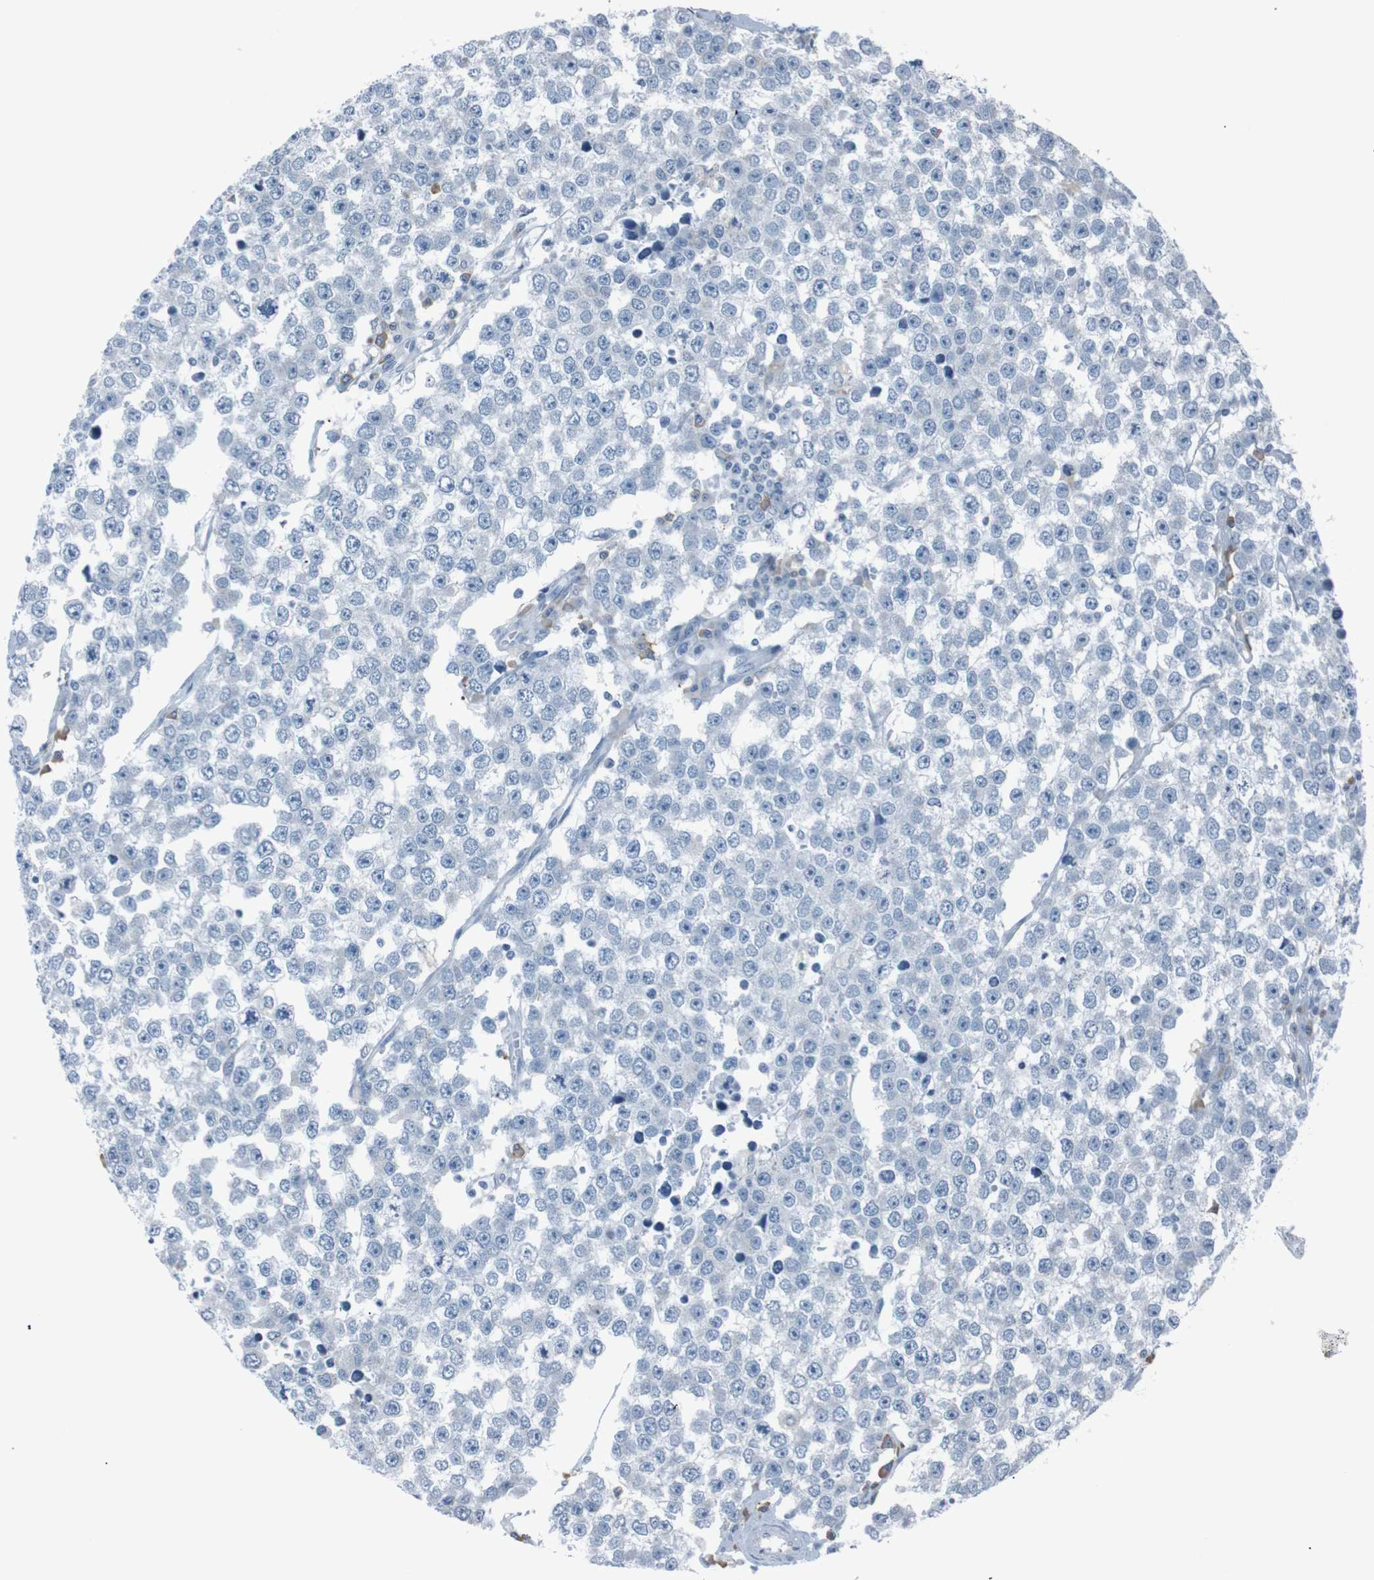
{"staining": {"intensity": "negative", "quantity": "none", "location": "none"}, "tissue": "testis cancer", "cell_type": "Tumor cells", "image_type": "cancer", "snomed": [{"axis": "morphology", "description": "Seminoma, NOS"}, {"axis": "morphology", "description": "Carcinoma, Embryonal, NOS"}, {"axis": "topography", "description": "Testis"}], "caption": "Immunohistochemistry (IHC) photomicrograph of seminoma (testis) stained for a protein (brown), which shows no expression in tumor cells. The staining is performed using DAB (3,3'-diaminobenzidine) brown chromogen with nuclei counter-stained in using hematoxylin.", "gene": "SIGMAR1", "patient": {"sex": "male", "age": 52}}